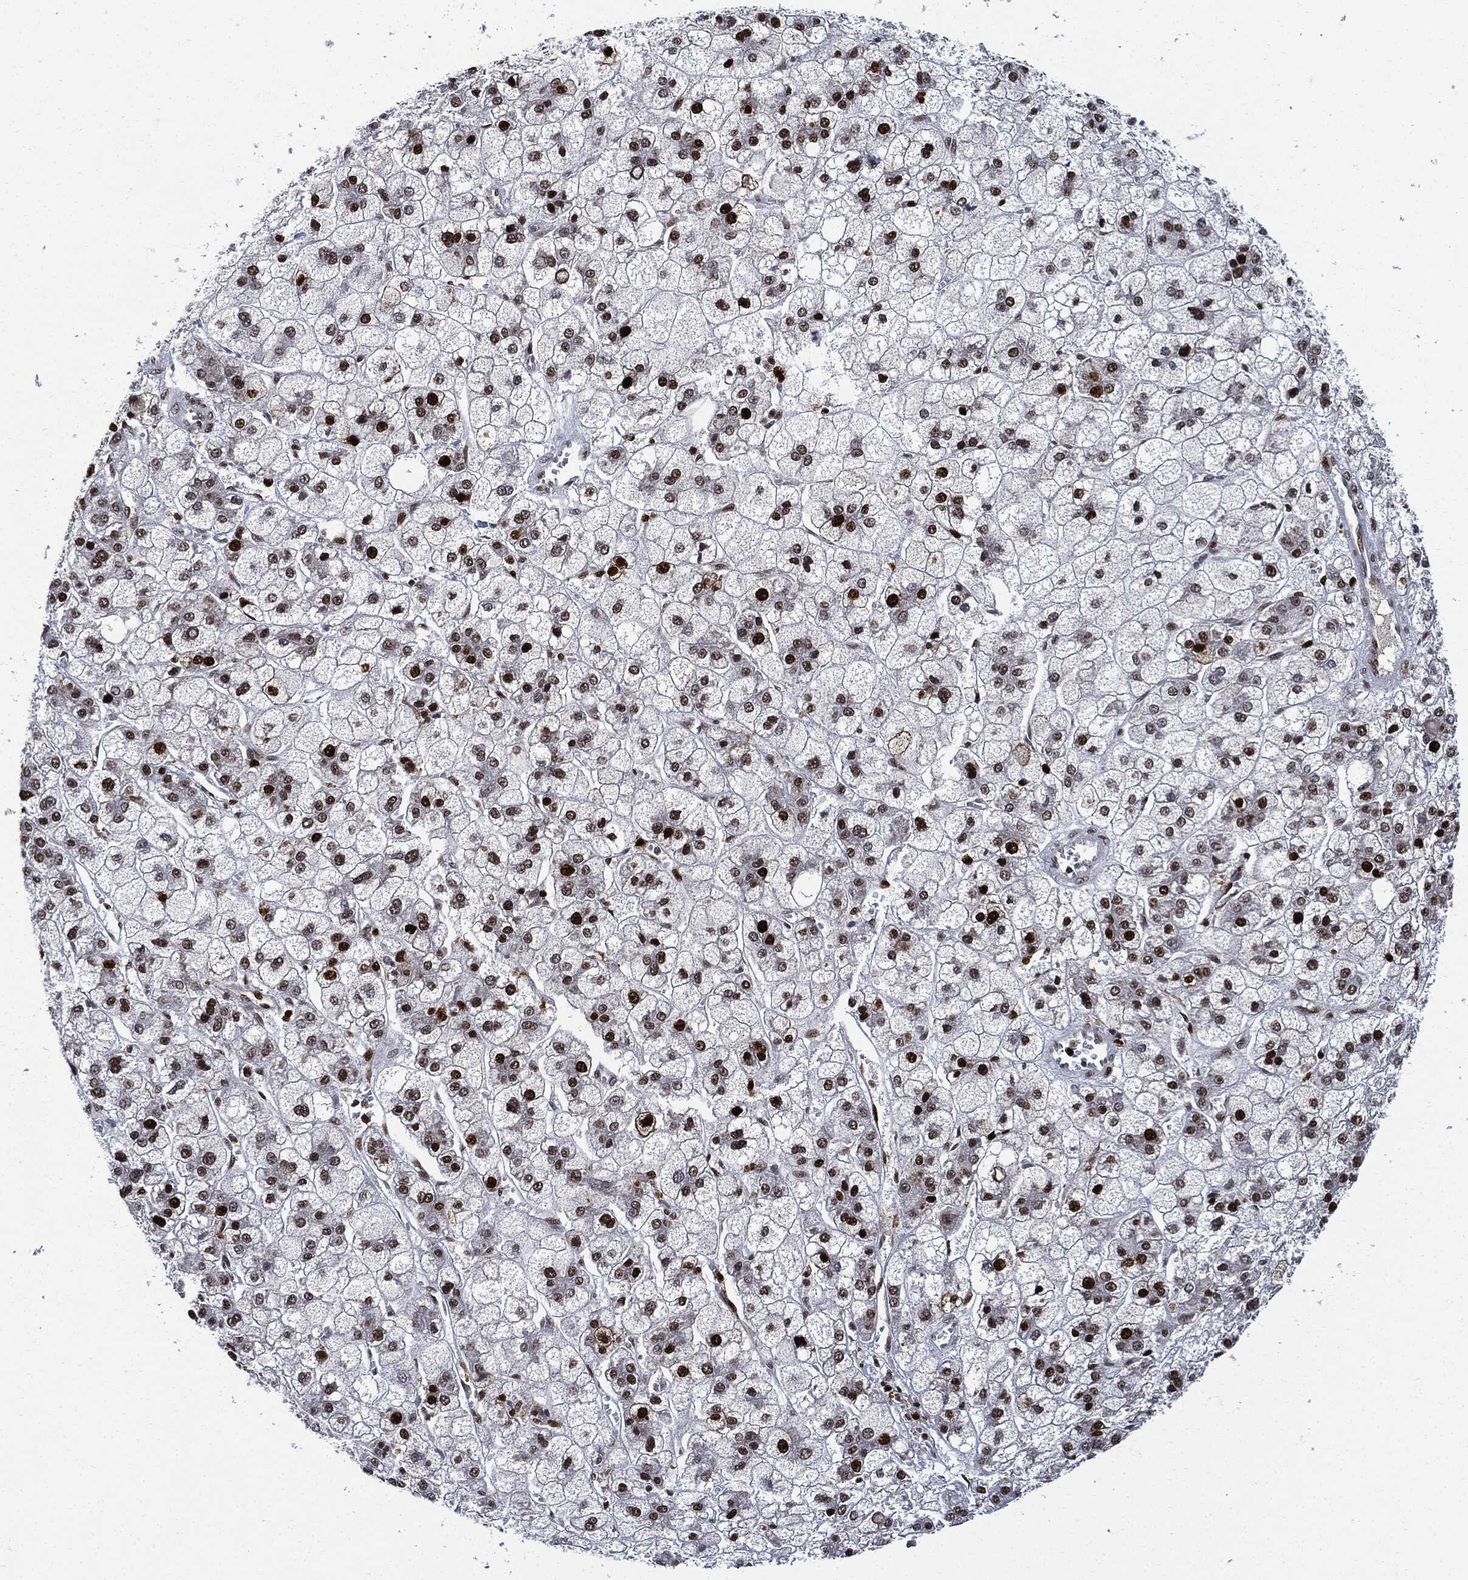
{"staining": {"intensity": "strong", "quantity": "25%-75%", "location": "nuclear"}, "tissue": "liver cancer", "cell_type": "Tumor cells", "image_type": "cancer", "snomed": [{"axis": "morphology", "description": "Carcinoma, Hepatocellular, NOS"}, {"axis": "topography", "description": "Liver"}], "caption": "Immunohistochemical staining of liver hepatocellular carcinoma demonstrates strong nuclear protein expression in about 25%-75% of tumor cells.", "gene": "PCNA", "patient": {"sex": "male", "age": 73}}